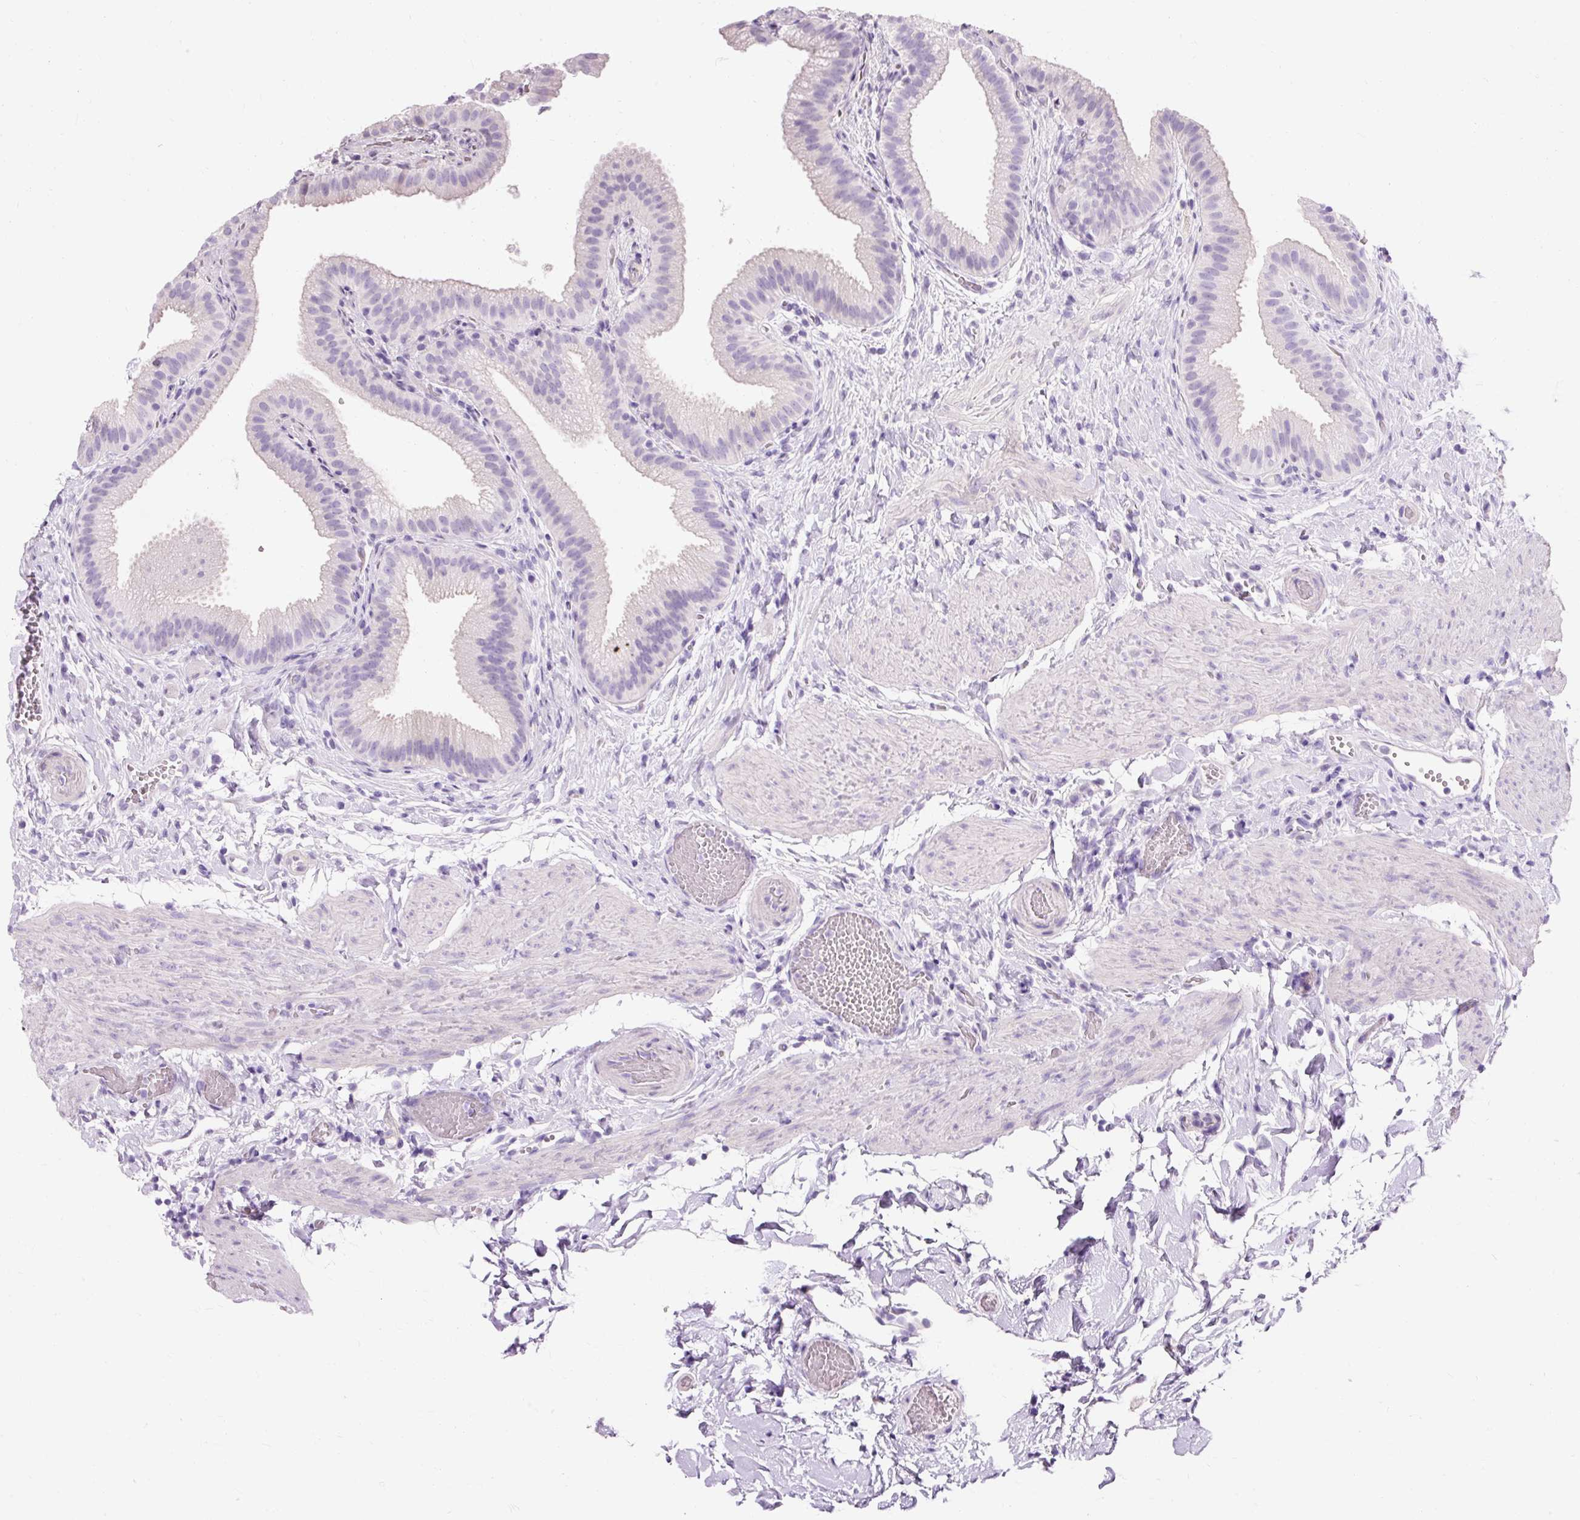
{"staining": {"intensity": "negative", "quantity": "none", "location": "none"}, "tissue": "gallbladder", "cell_type": "Glandular cells", "image_type": "normal", "snomed": [{"axis": "morphology", "description": "Normal tissue, NOS"}, {"axis": "topography", "description": "Gallbladder"}], "caption": "IHC image of unremarkable gallbladder stained for a protein (brown), which demonstrates no staining in glandular cells.", "gene": "TMEM213", "patient": {"sex": "female", "age": 63}}